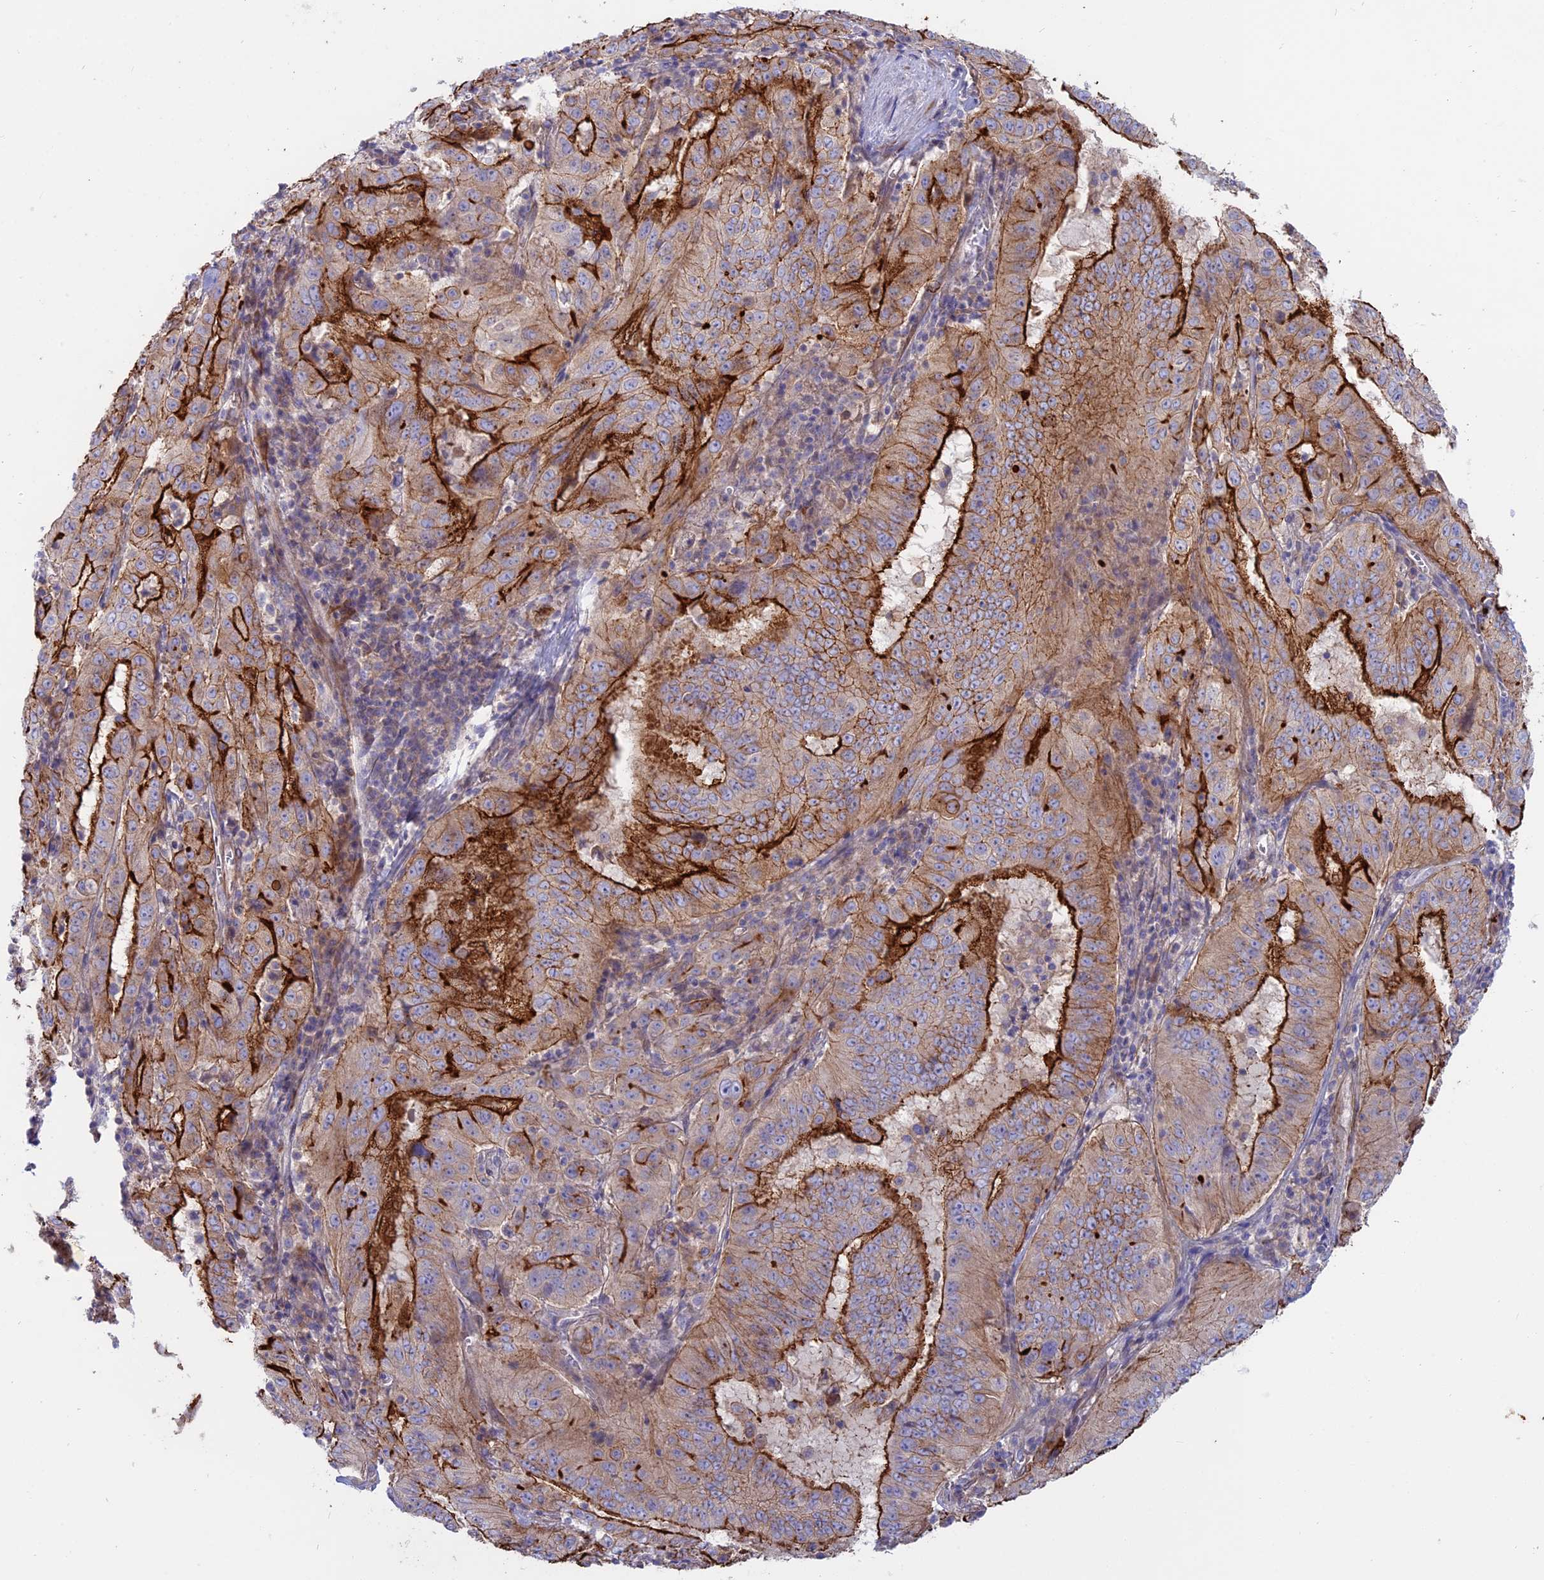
{"staining": {"intensity": "strong", "quantity": ">75%", "location": "cytoplasmic/membranous"}, "tissue": "pancreatic cancer", "cell_type": "Tumor cells", "image_type": "cancer", "snomed": [{"axis": "morphology", "description": "Adenocarcinoma, NOS"}, {"axis": "topography", "description": "Pancreas"}], "caption": "This is an image of IHC staining of pancreatic cancer (adenocarcinoma), which shows strong staining in the cytoplasmic/membranous of tumor cells.", "gene": "MYO5B", "patient": {"sex": "male", "age": 63}}